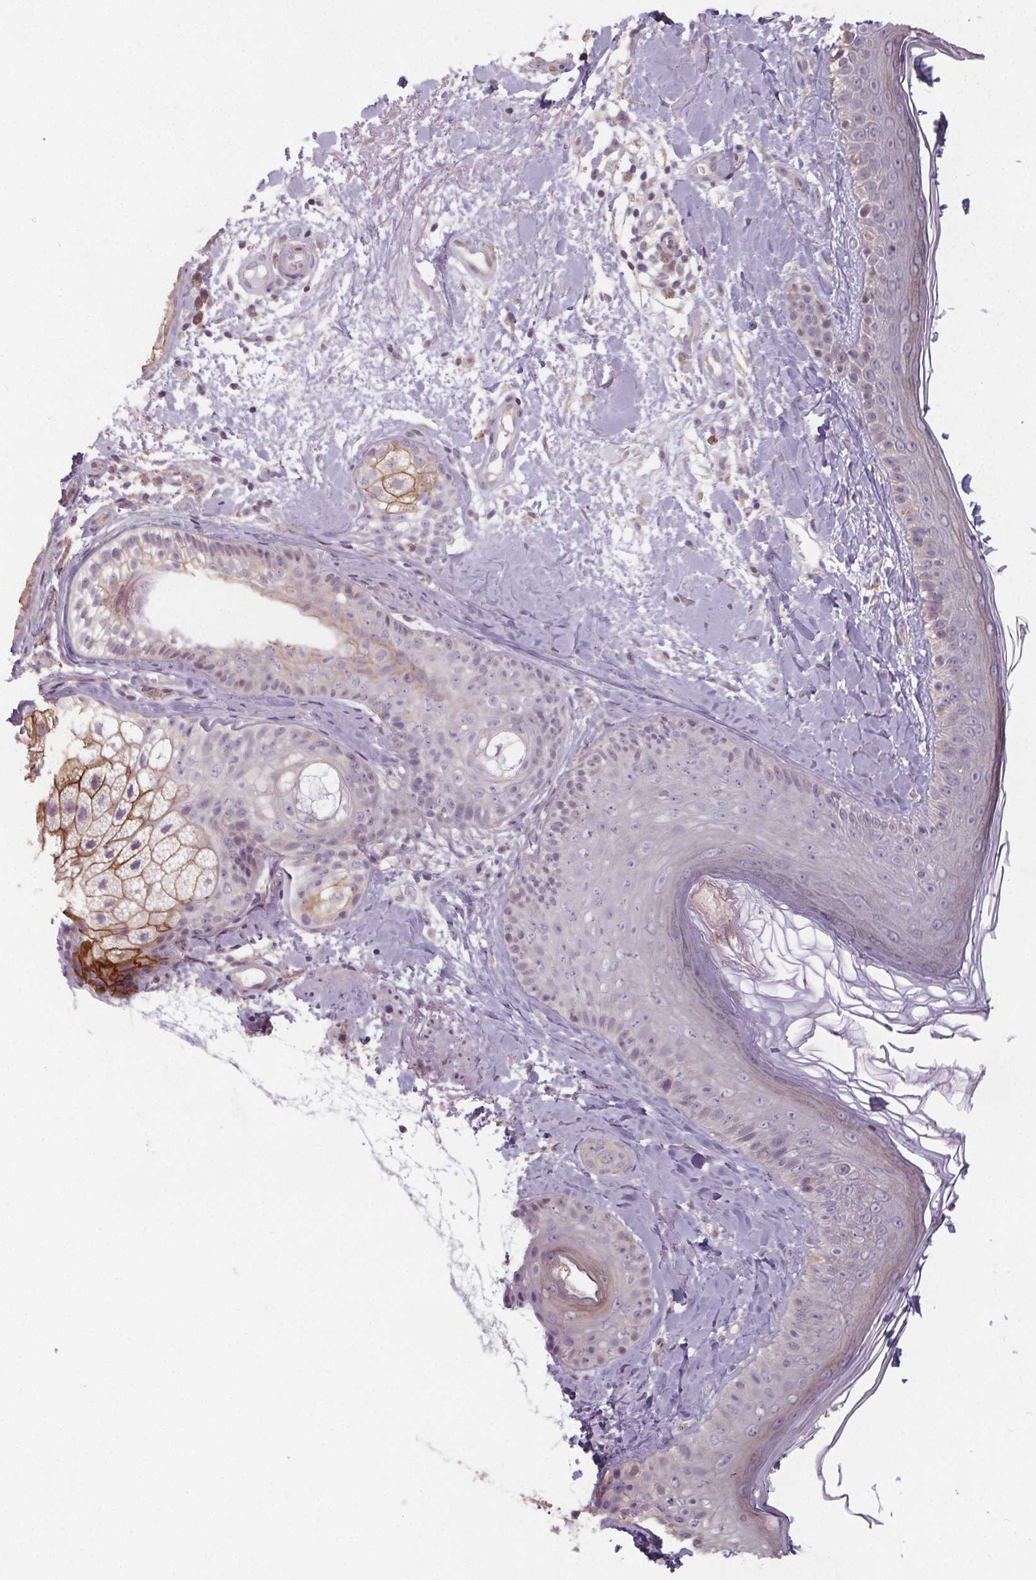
{"staining": {"intensity": "negative", "quantity": "none", "location": "none"}, "tissue": "skin", "cell_type": "Fibroblasts", "image_type": "normal", "snomed": [{"axis": "morphology", "description": "Normal tissue, NOS"}, {"axis": "topography", "description": "Skin"}], "caption": "The photomicrograph reveals no staining of fibroblasts in benign skin.", "gene": "SLC26A2", "patient": {"sex": "male", "age": 73}}